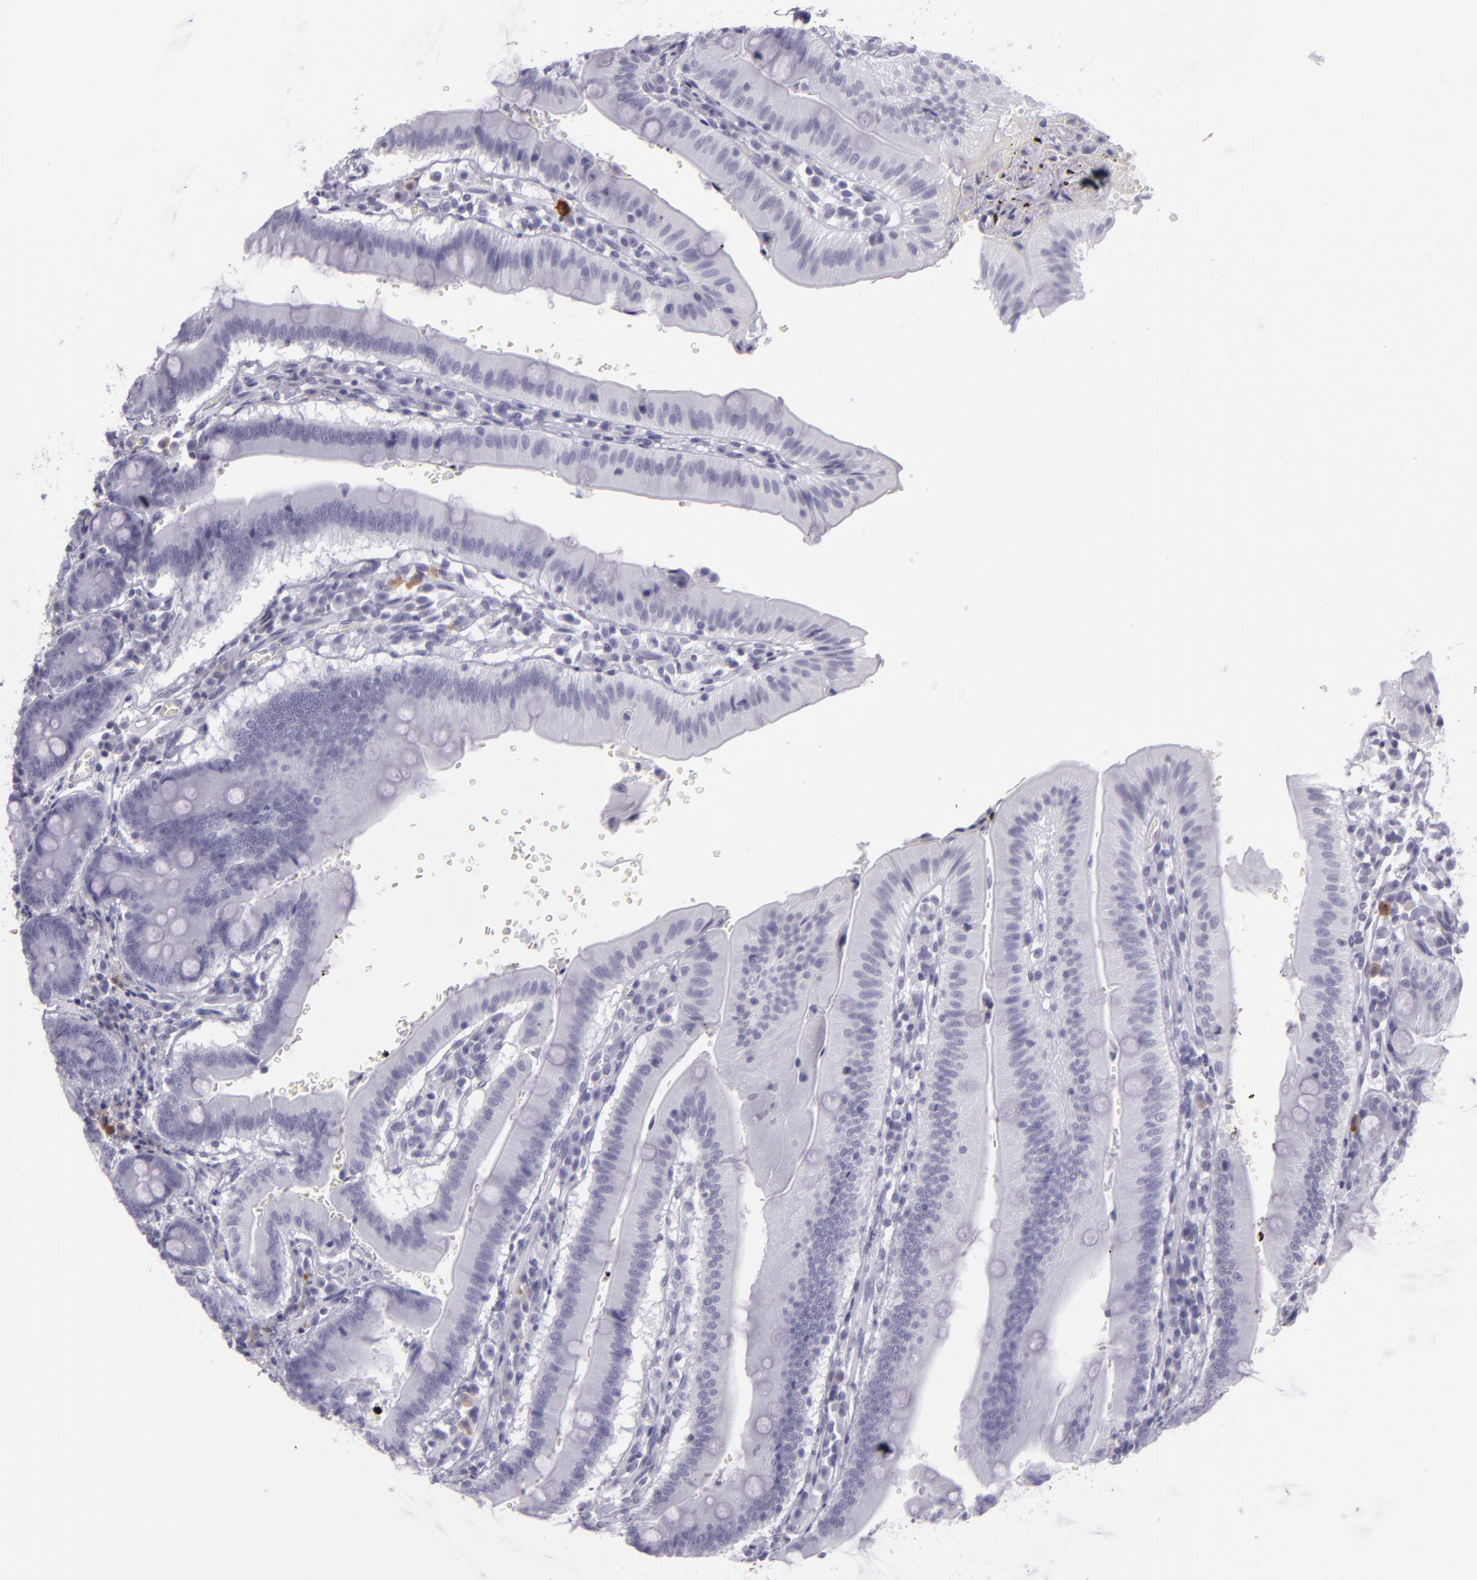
{"staining": {"intensity": "negative", "quantity": "none", "location": "none"}, "tissue": "small intestine", "cell_type": "Glandular cells", "image_type": "normal", "snomed": [{"axis": "morphology", "description": "Normal tissue, NOS"}, {"axis": "topography", "description": "Small intestine"}], "caption": "Immunohistochemistry (IHC) histopathology image of normal small intestine stained for a protein (brown), which exhibits no positivity in glandular cells.", "gene": "MUC6", "patient": {"sex": "male", "age": 71}}